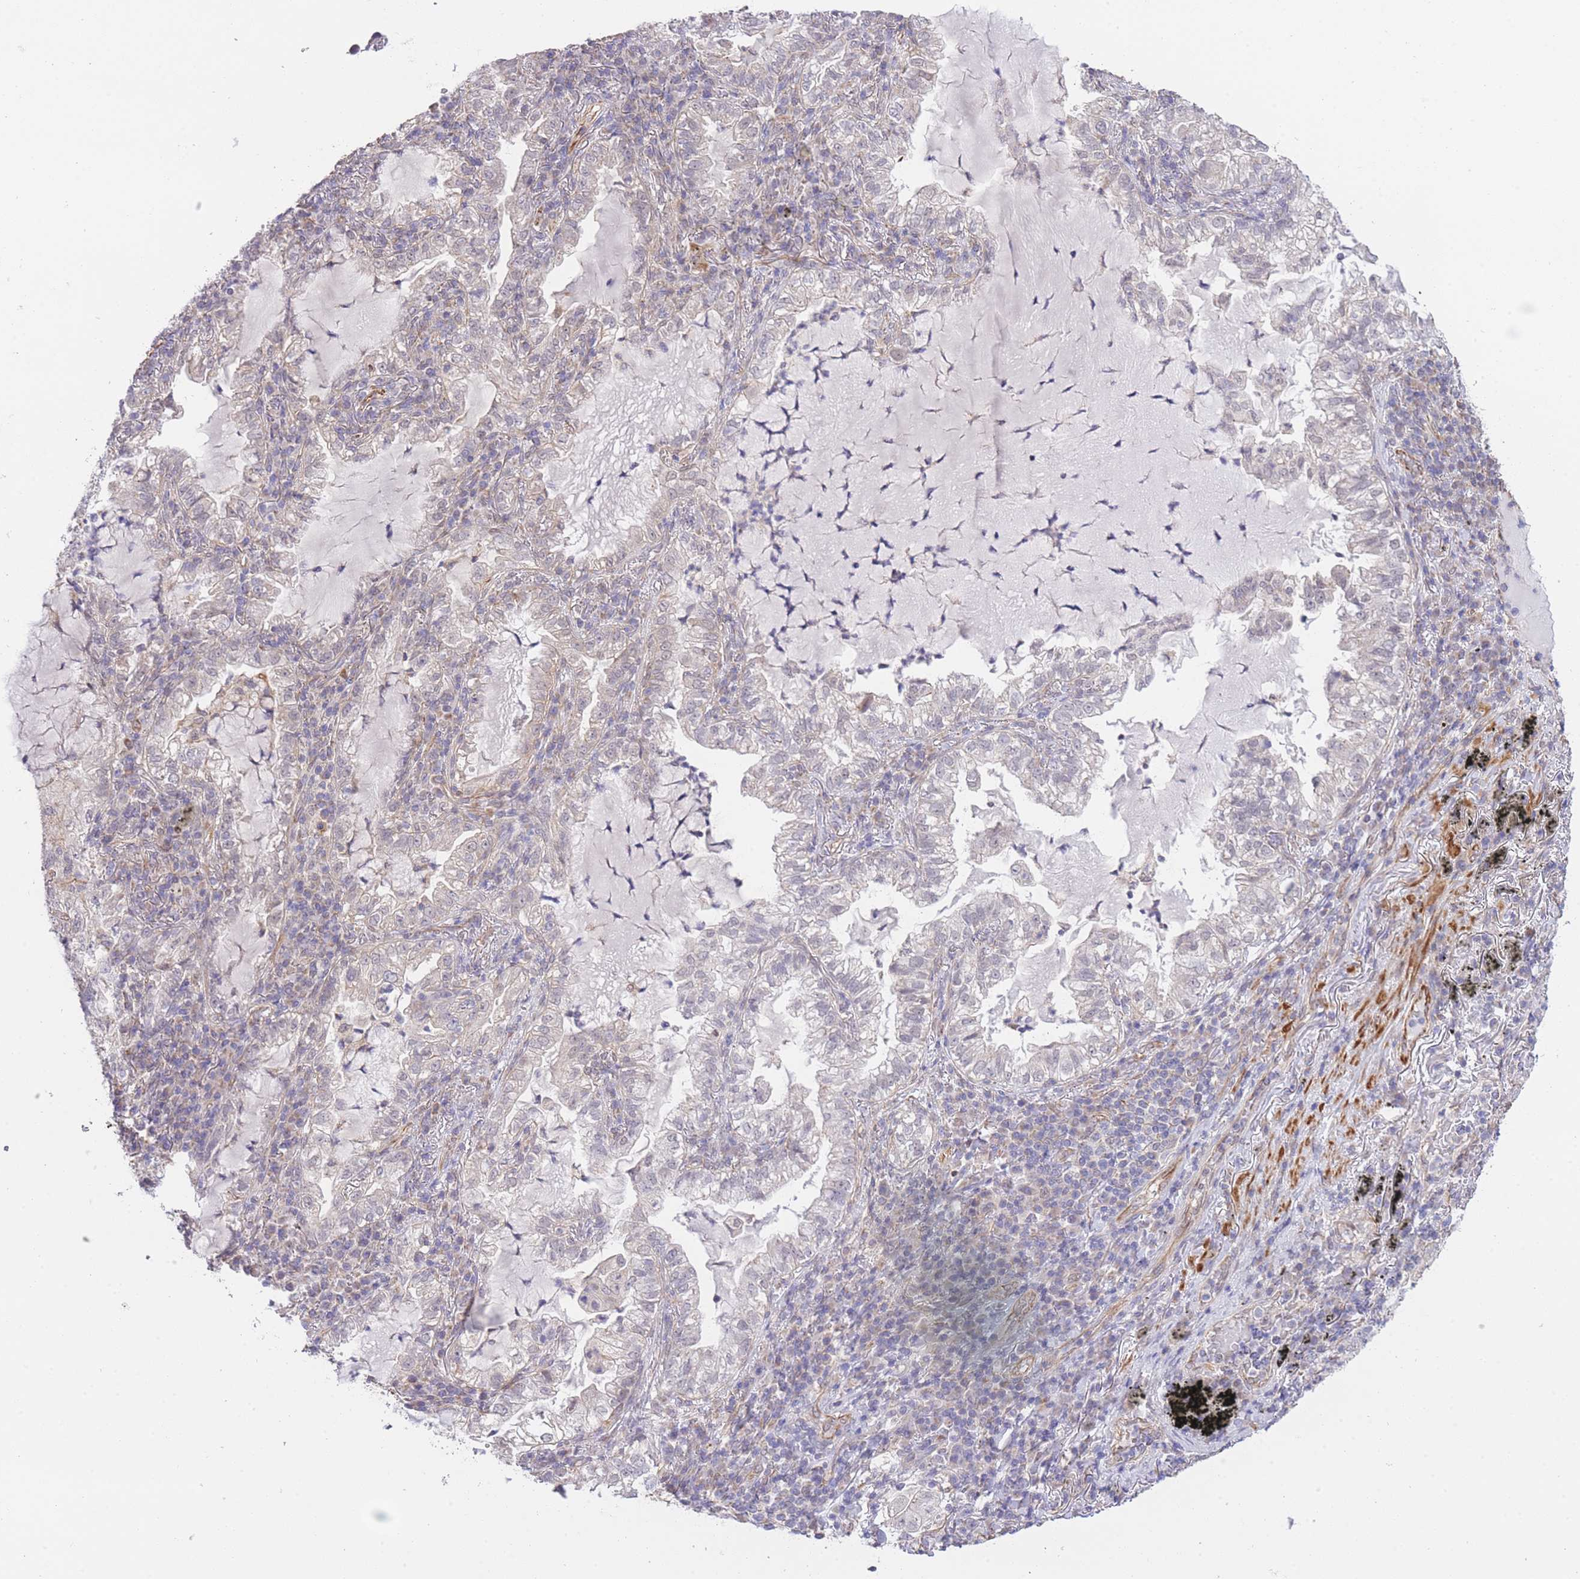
{"staining": {"intensity": "negative", "quantity": "none", "location": "none"}, "tissue": "lung cancer", "cell_type": "Tumor cells", "image_type": "cancer", "snomed": [{"axis": "morphology", "description": "Adenocarcinoma, NOS"}, {"axis": "topography", "description": "Lung"}], "caption": "Image shows no significant protein expression in tumor cells of adenocarcinoma (lung).", "gene": "CTBP1", "patient": {"sex": "female", "age": 73}}